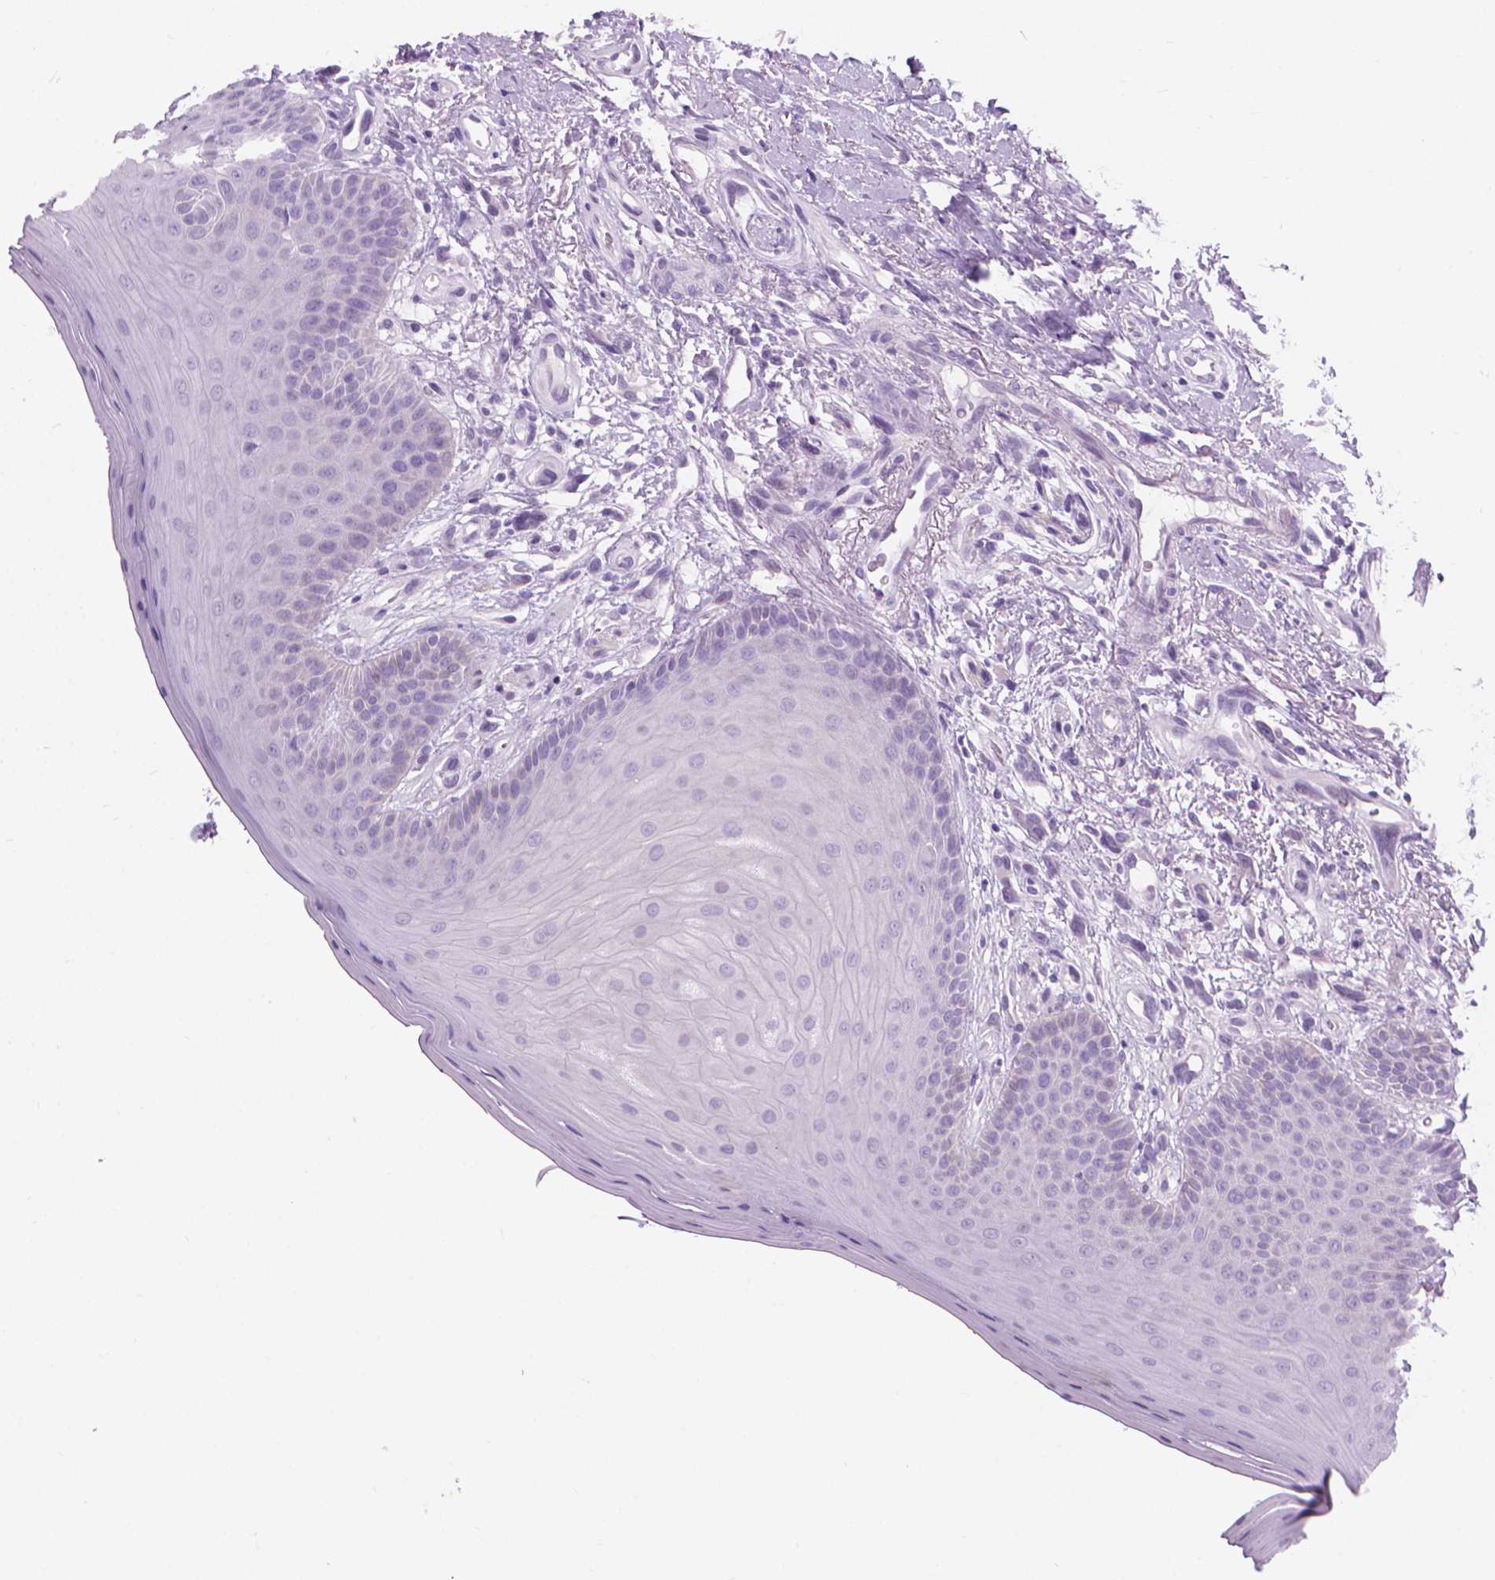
{"staining": {"intensity": "negative", "quantity": "none", "location": "none"}, "tissue": "oral mucosa", "cell_type": "Squamous epithelial cells", "image_type": "normal", "snomed": [{"axis": "morphology", "description": "Normal tissue, NOS"}, {"axis": "morphology", "description": "Normal morphology"}, {"axis": "topography", "description": "Oral tissue"}], "caption": "This is an immunohistochemistry histopathology image of unremarkable human oral mucosa. There is no positivity in squamous epithelial cells.", "gene": "CFAP52", "patient": {"sex": "female", "age": 76}}